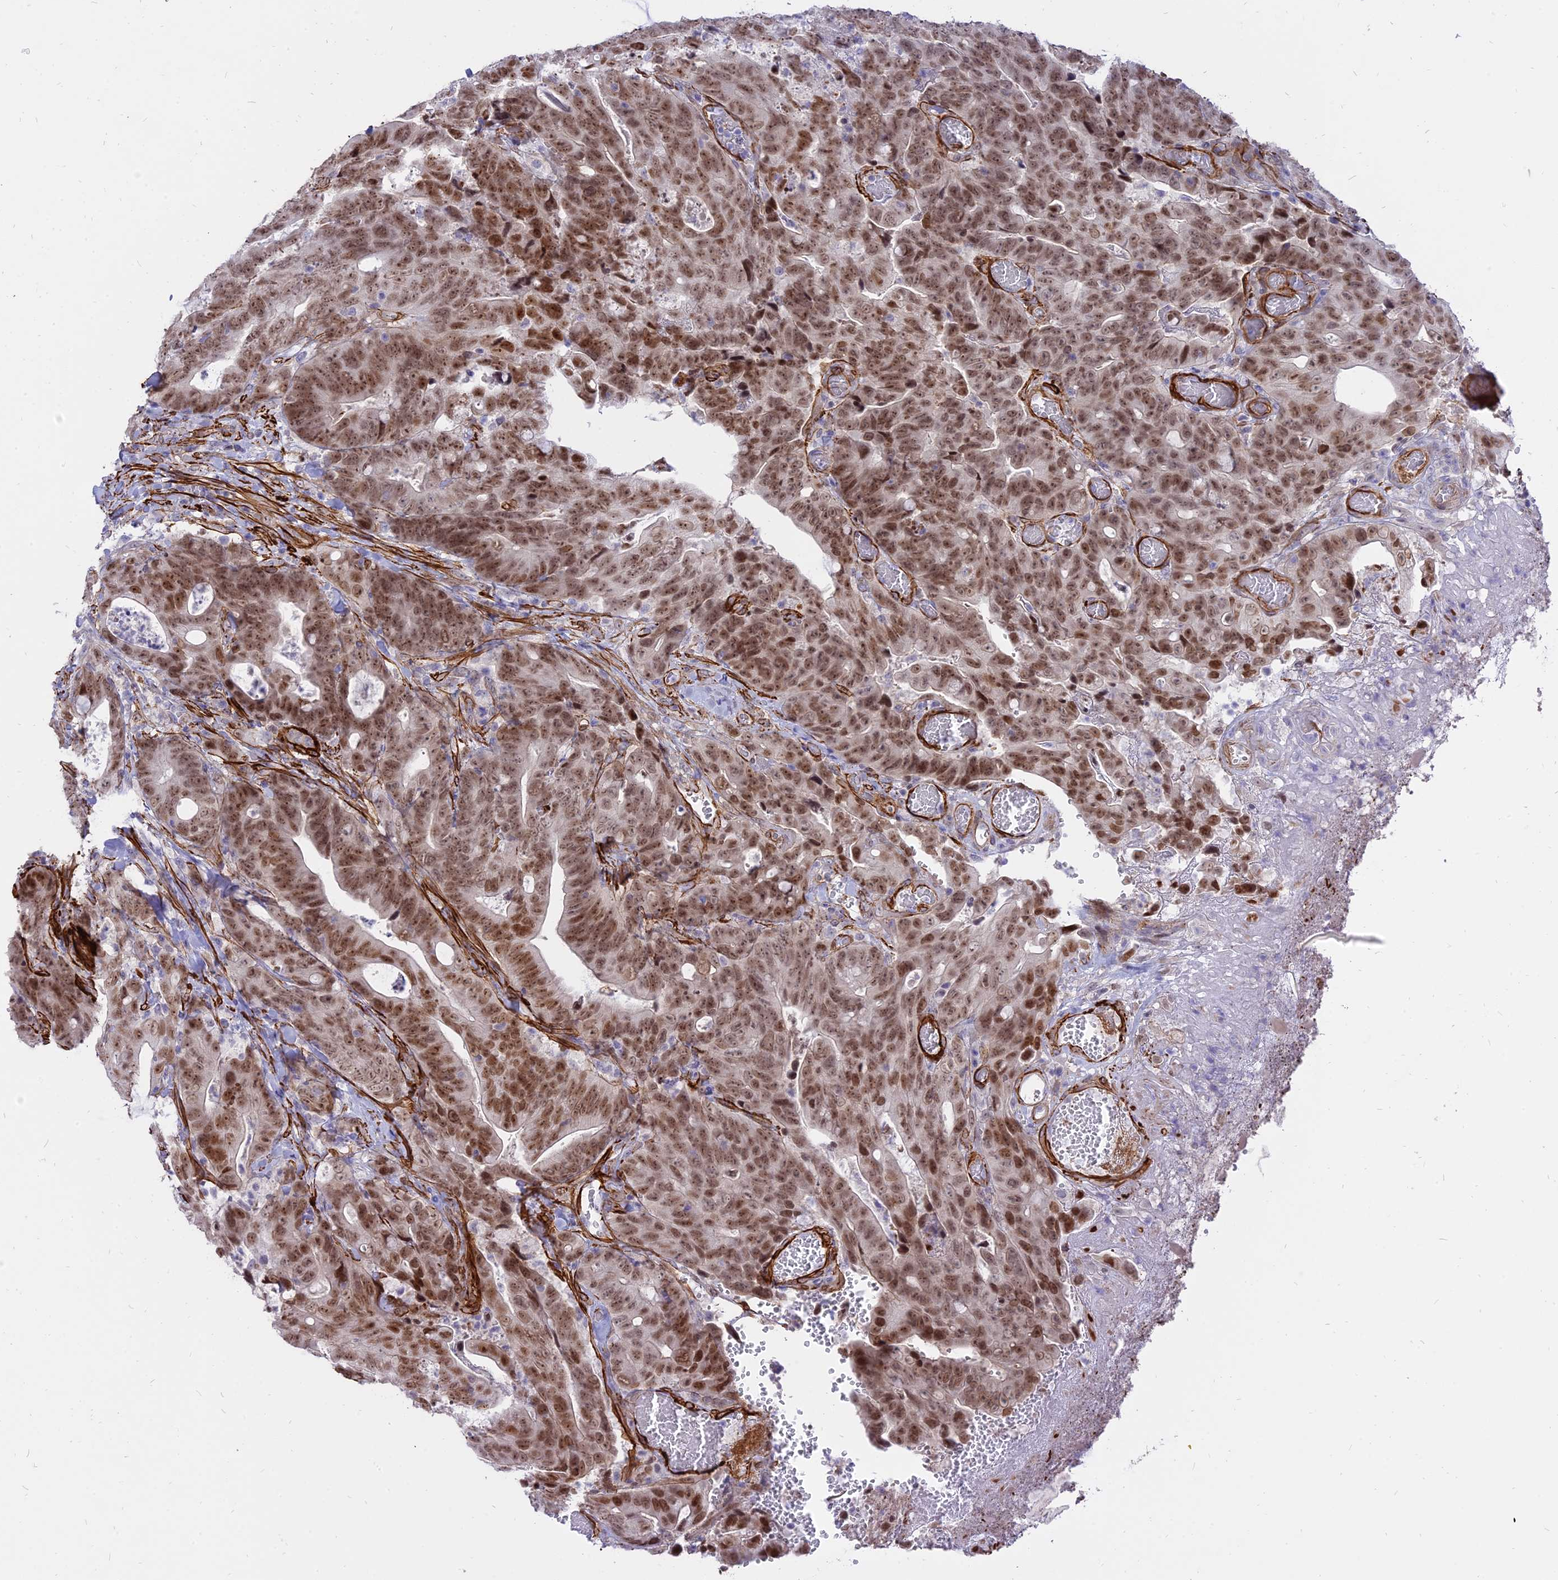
{"staining": {"intensity": "moderate", "quantity": ">75%", "location": "nuclear"}, "tissue": "colorectal cancer", "cell_type": "Tumor cells", "image_type": "cancer", "snomed": [{"axis": "morphology", "description": "Adenocarcinoma, NOS"}, {"axis": "topography", "description": "Colon"}], "caption": "A brown stain labels moderate nuclear positivity of a protein in colorectal cancer tumor cells.", "gene": "CENPV", "patient": {"sex": "female", "age": 82}}